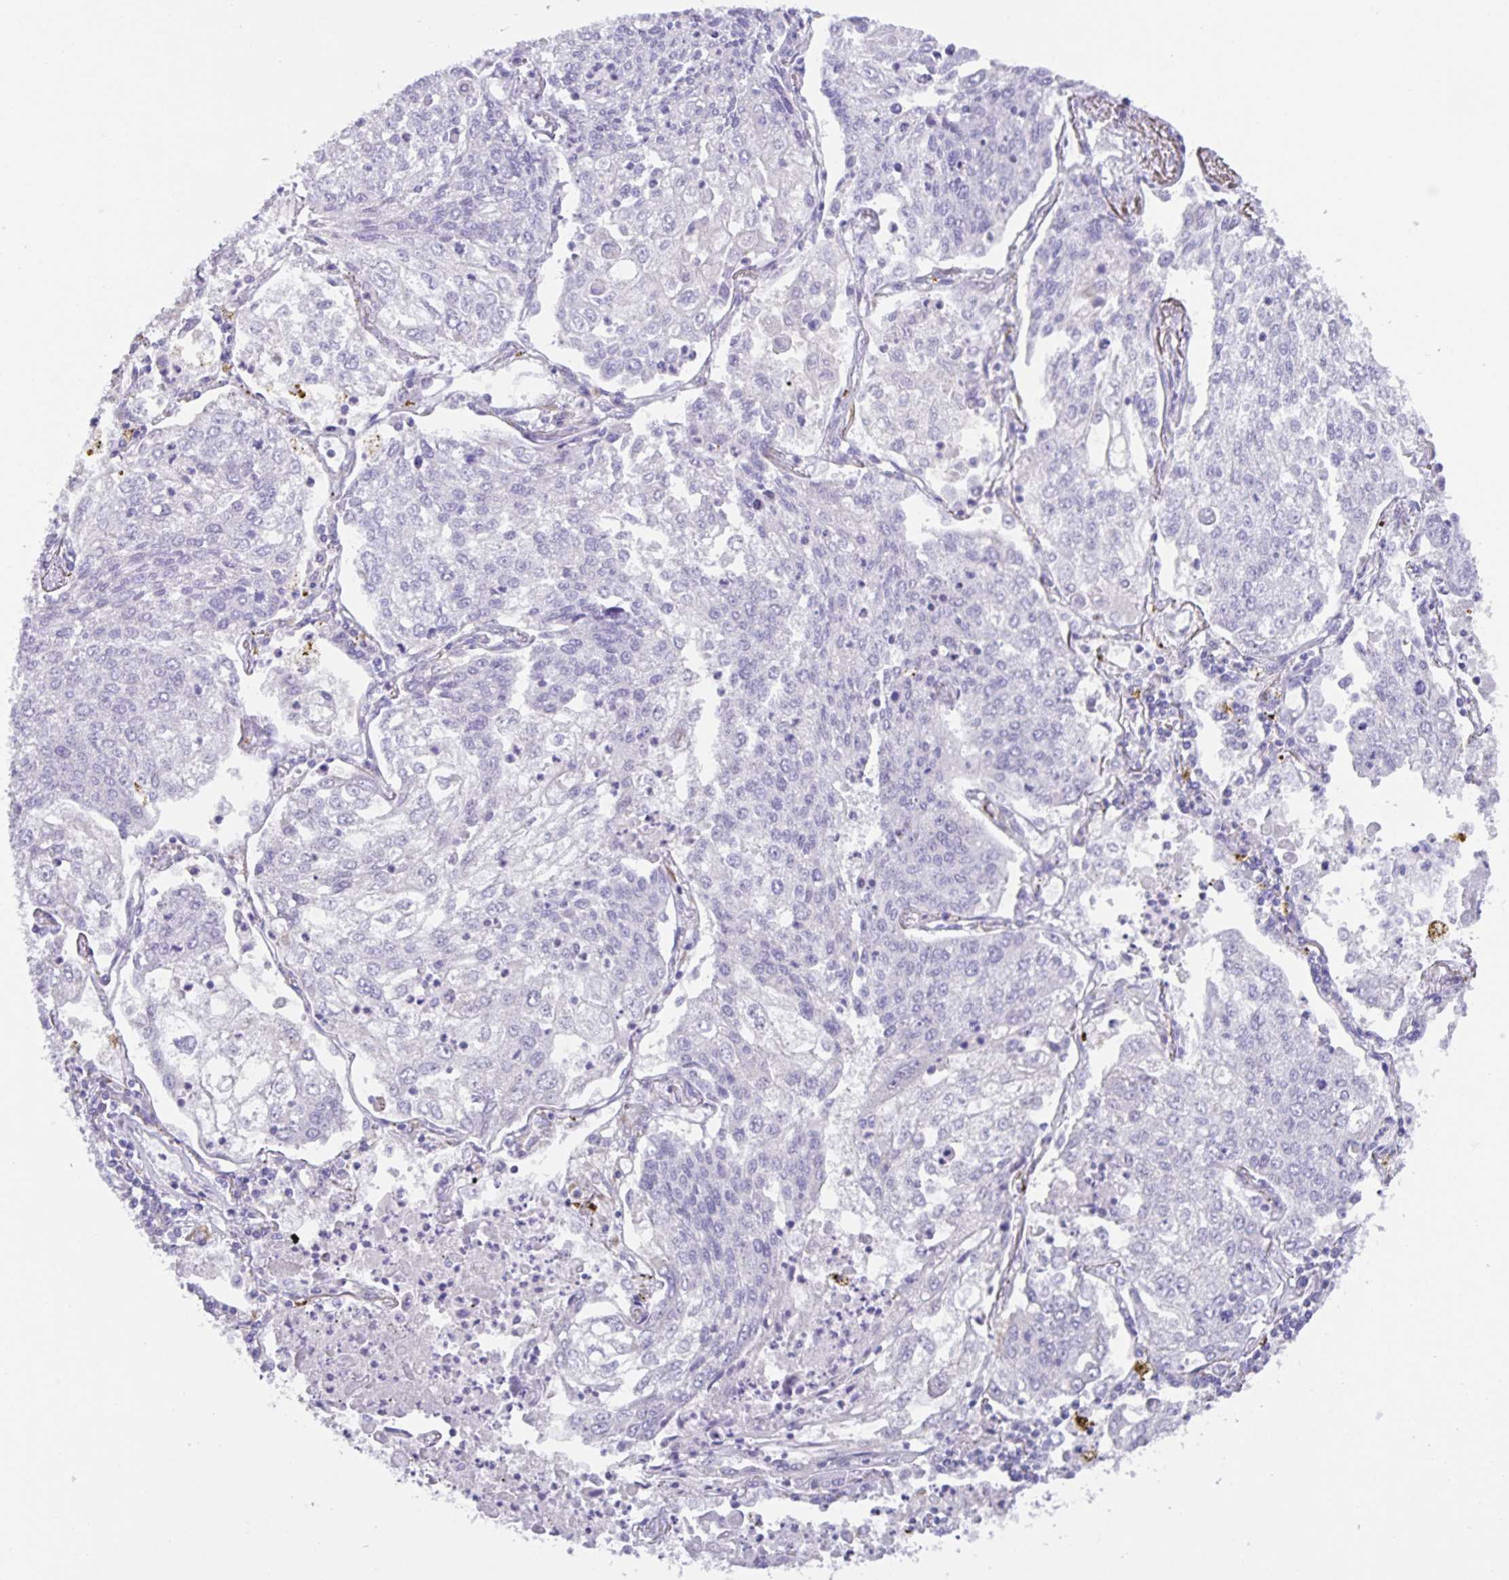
{"staining": {"intensity": "negative", "quantity": "none", "location": "none"}, "tissue": "lung cancer", "cell_type": "Tumor cells", "image_type": "cancer", "snomed": [{"axis": "morphology", "description": "Squamous cell carcinoma, NOS"}, {"axis": "topography", "description": "Lung"}], "caption": "This is an immunohistochemistry (IHC) photomicrograph of human squamous cell carcinoma (lung). There is no positivity in tumor cells.", "gene": "PRR36", "patient": {"sex": "male", "age": 74}}